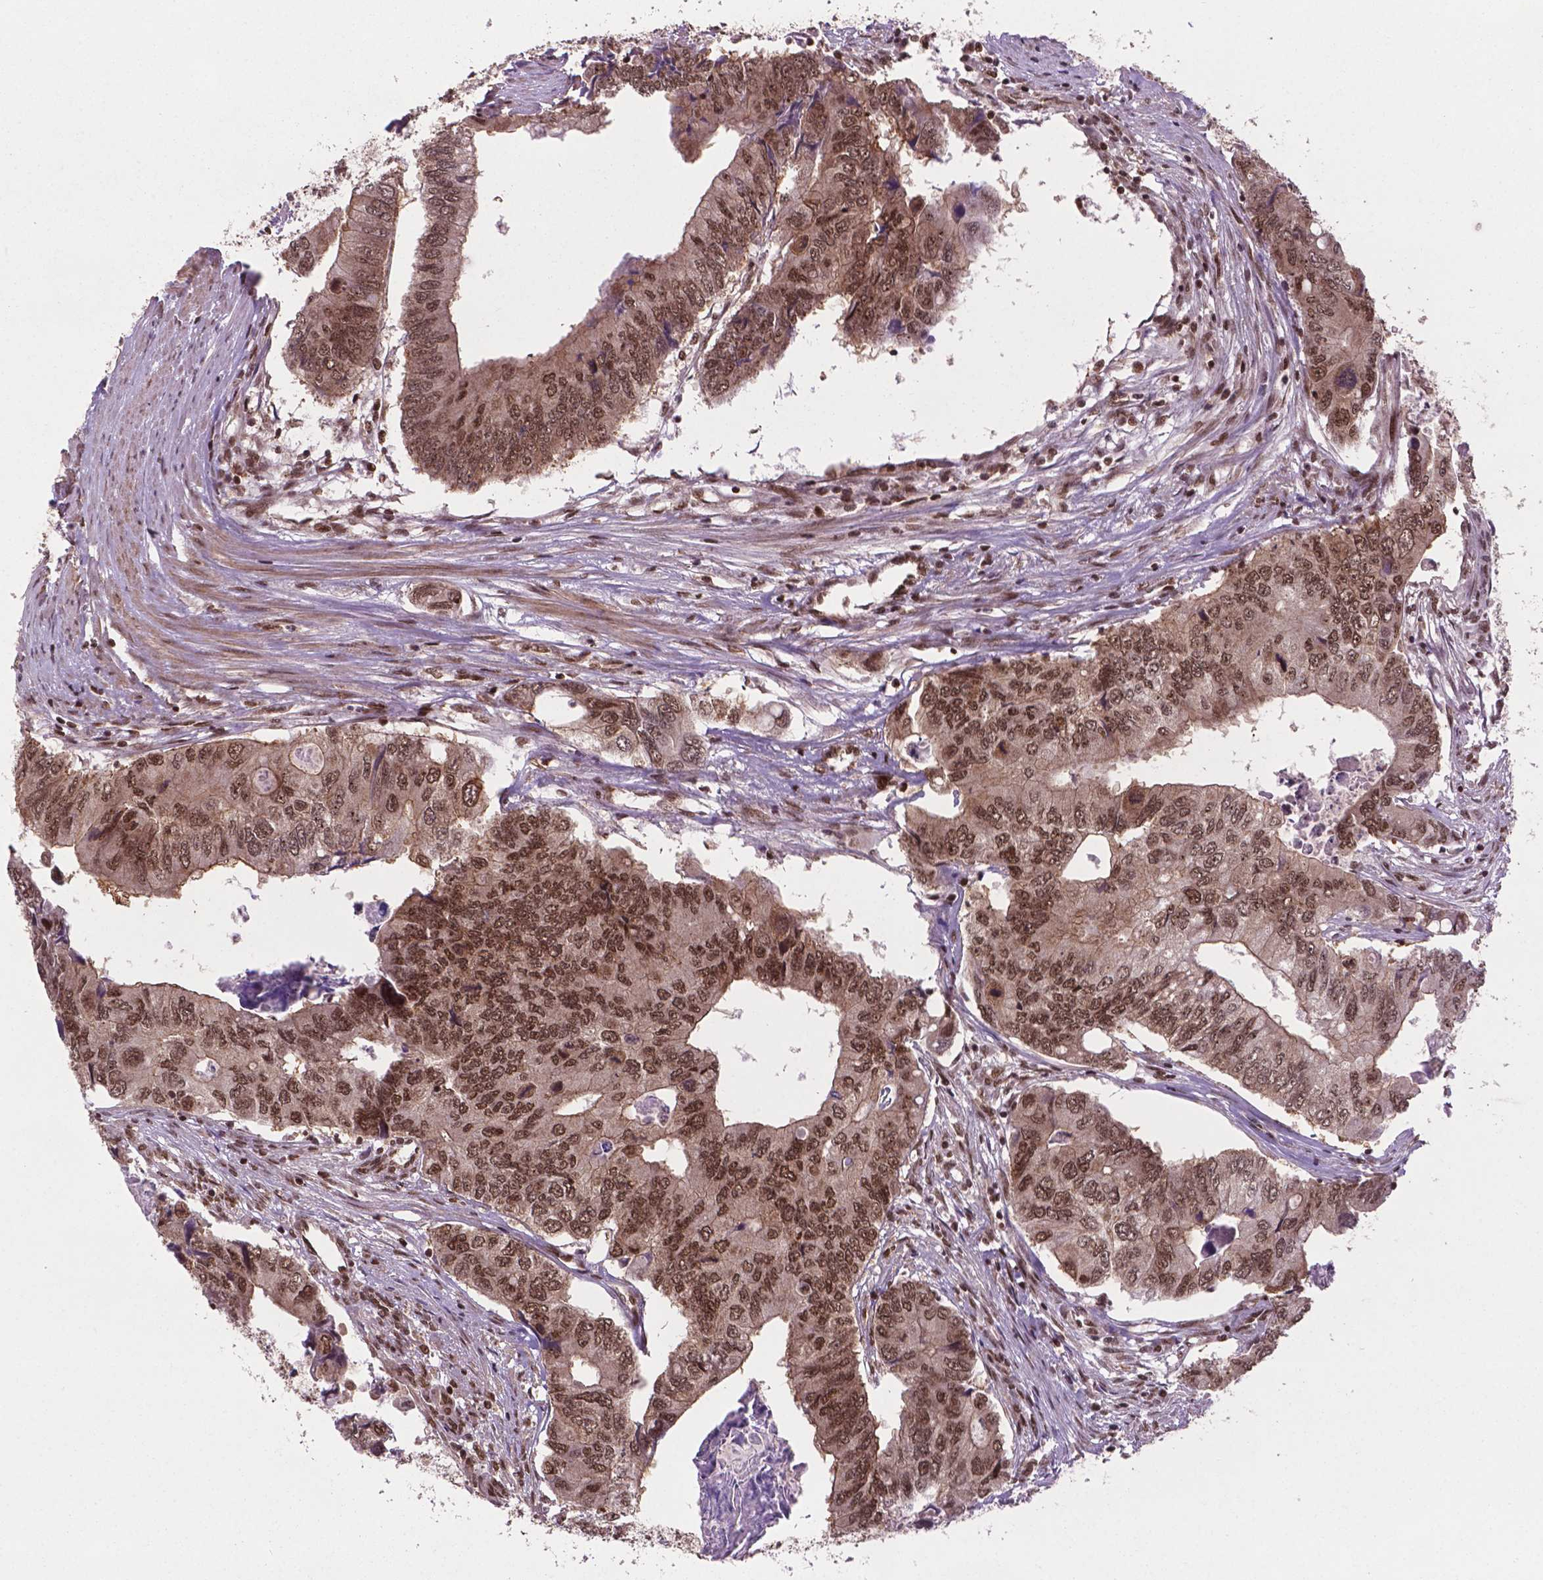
{"staining": {"intensity": "strong", "quantity": ">75%", "location": "cytoplasmic/membranous,nuclear"}, "tissue": "colorectal cancer", "cell_type": "Tumor cells", "image_type": "cancer", "snomed": [{"axis": "morphology", "description": "Adenocarcinoma, NOS"}, {"axis": "topography", "description": "Colon"}], "caption": "Approximately >75% of tumor cells in colorectal cancer (adenocarcinoma) reveal strong cytoplasmic/membranous and nuclear protein staining as visualized by brown immunohistochemical staining.", "gene": "SIRT6", "patient": {"sex": "male", "age": 53}}